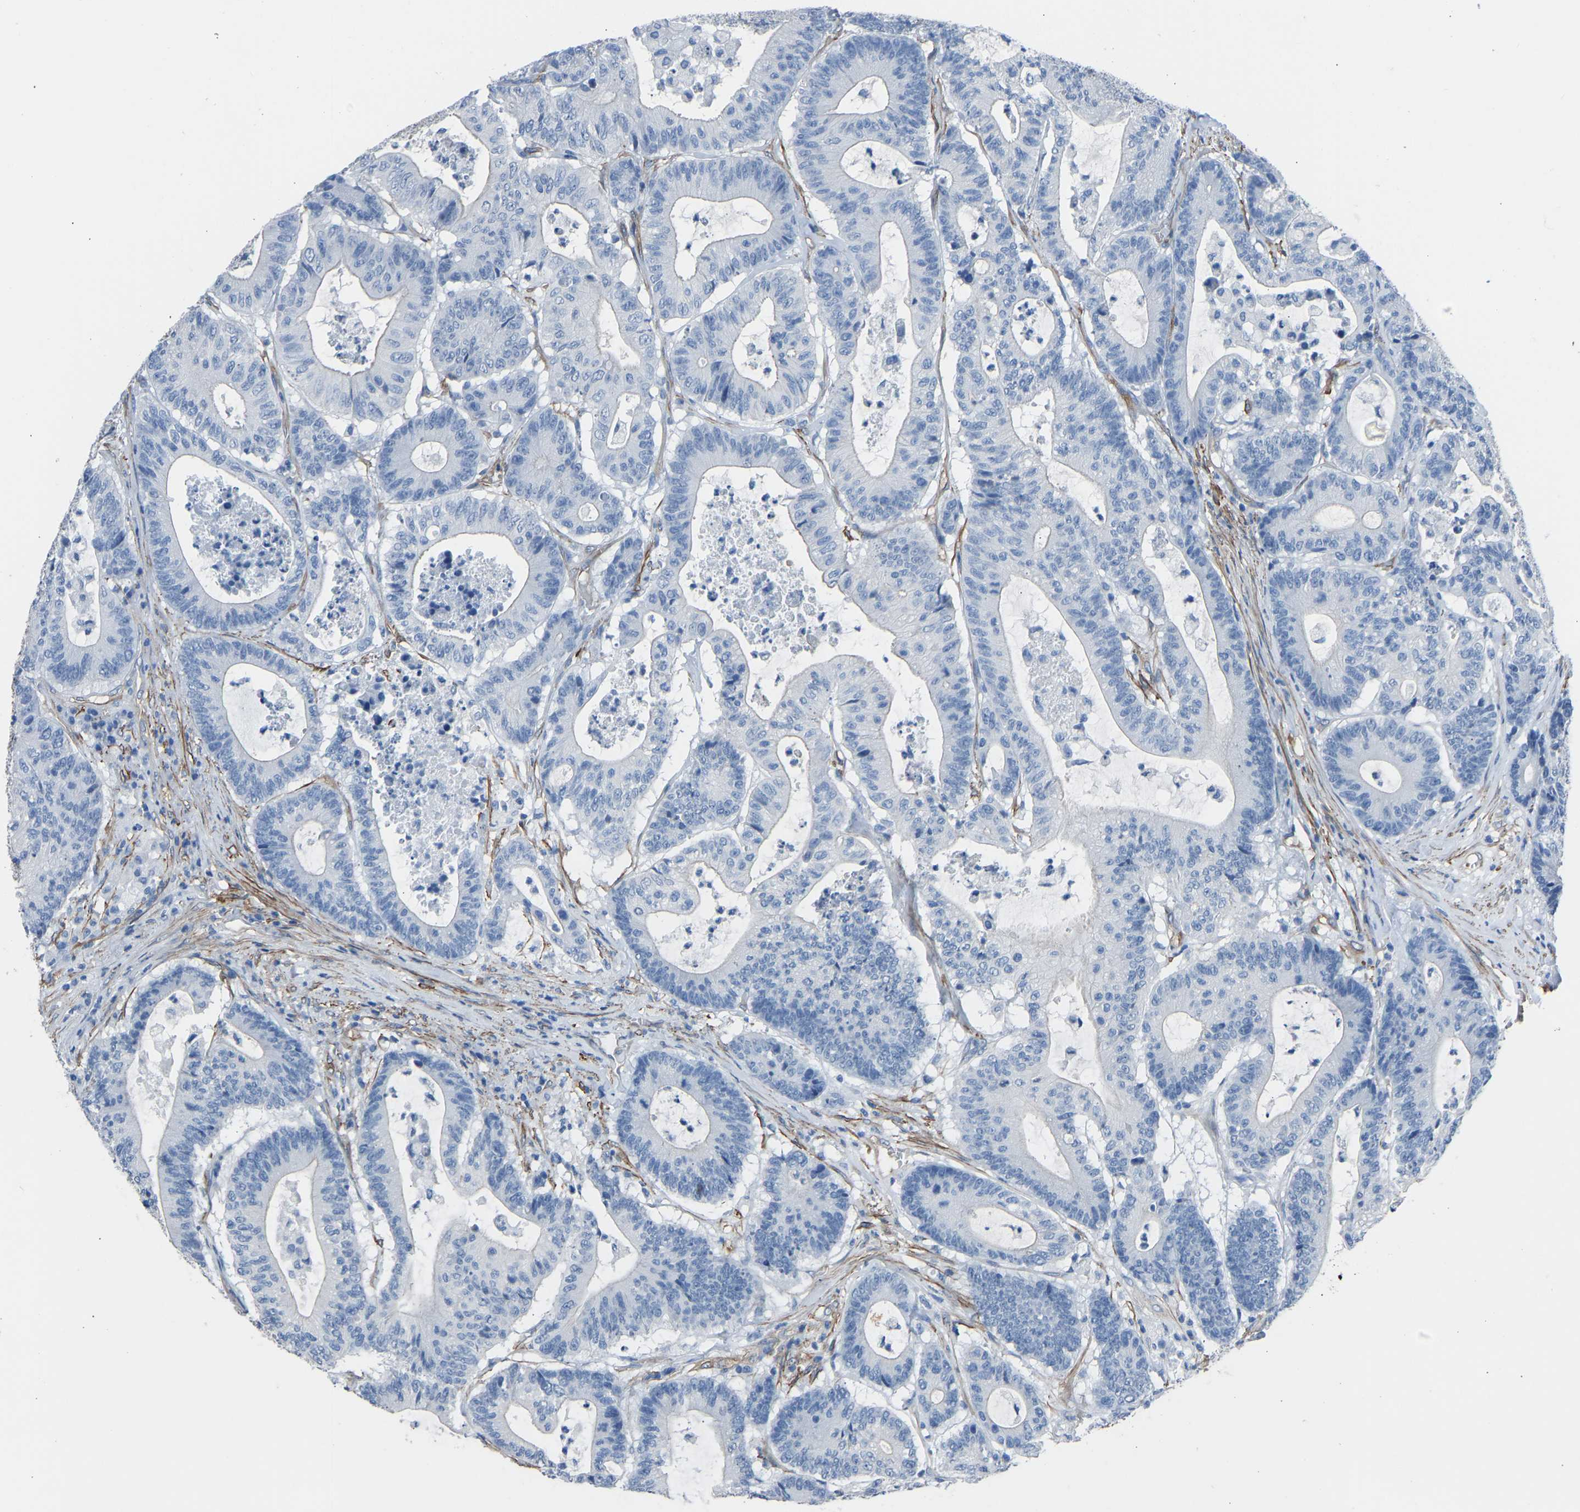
{"staining": {"intensity": "negative", "quantity": "none", "location": "none"}, "tissue": "colorectal cancer", "cell_type": "Tumor cells", "image_type": "cancer", "snomed": [{"axis": "morphology", "description": "Adenocarcinoma, NOS"}, {"axis": "topography", "description": "Colon"}], "caption": "Adenocarcinoma (colorectal) was stained to show a protein in brown. There is no significant staining in tumor cells. (DAB (3,3'-diaminobenzidine) IHC with hematoxylin counter stain).", "gene": "MYH10", "patient": {"sex": "female", "age": 84}}